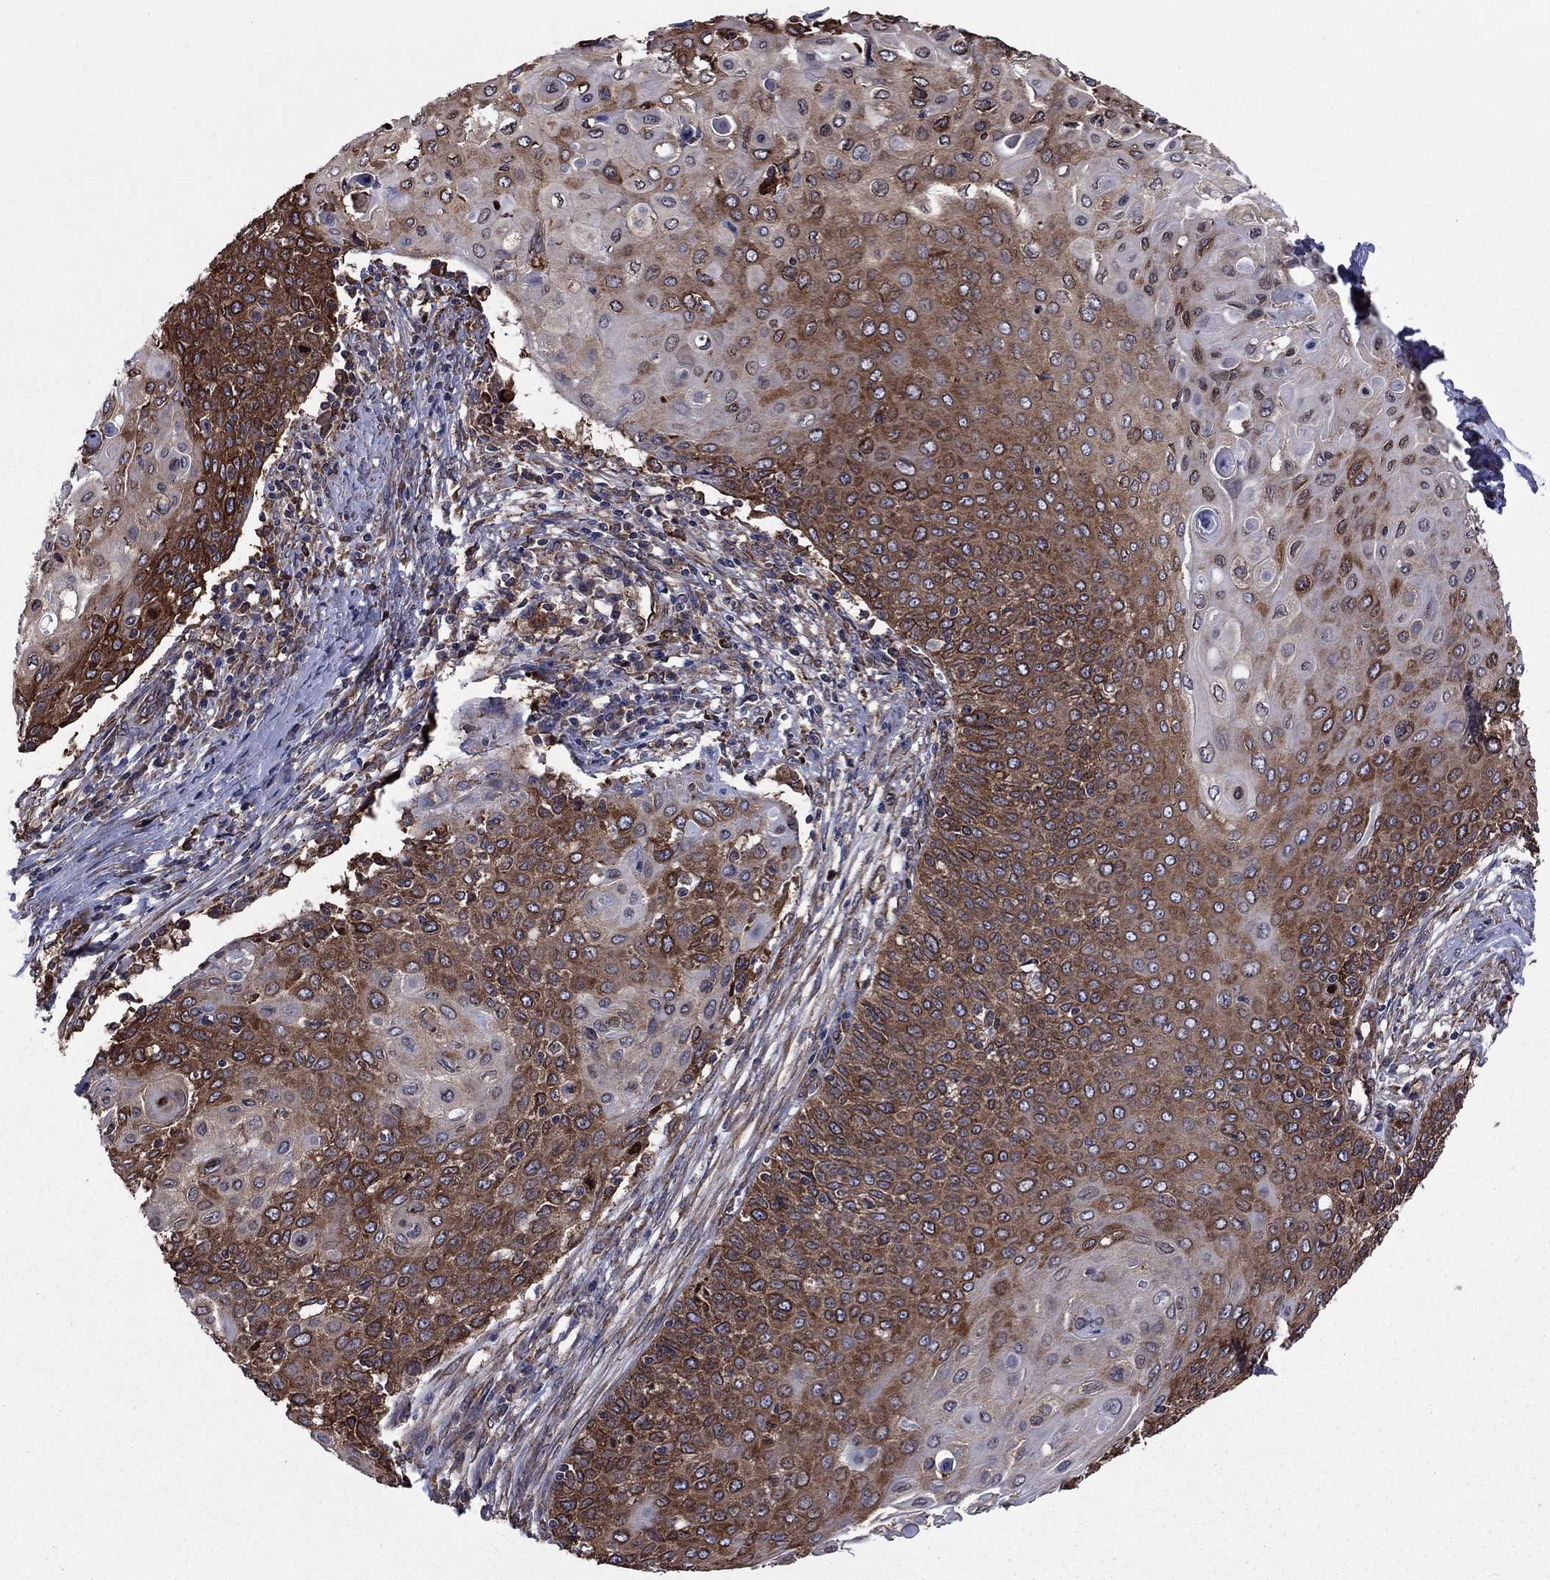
{"staining": {"intensity": "strong", "quantity": ">75%", "location": "cytoplasmic/membranous"}, "tissue": "cervical cancer", "cell_type": "Tumor cells", "image_type": "cancer", "snomed": [{"axis": "morphology", "description": "Squamous cell carcinoma, NOS"}, {"axis": "topography", "description": "Cervix"}], "caption": "The immunohistochemical stain labels strong cytoplasmic/membranous positivity in tumor cells of cervical cancer (squamous cell carcinoma) tissue. (DAB IHC with brightfield microscopy, high magnification).", "gene": "YBX1", "patient": {"sex": "female", "age": 39}}